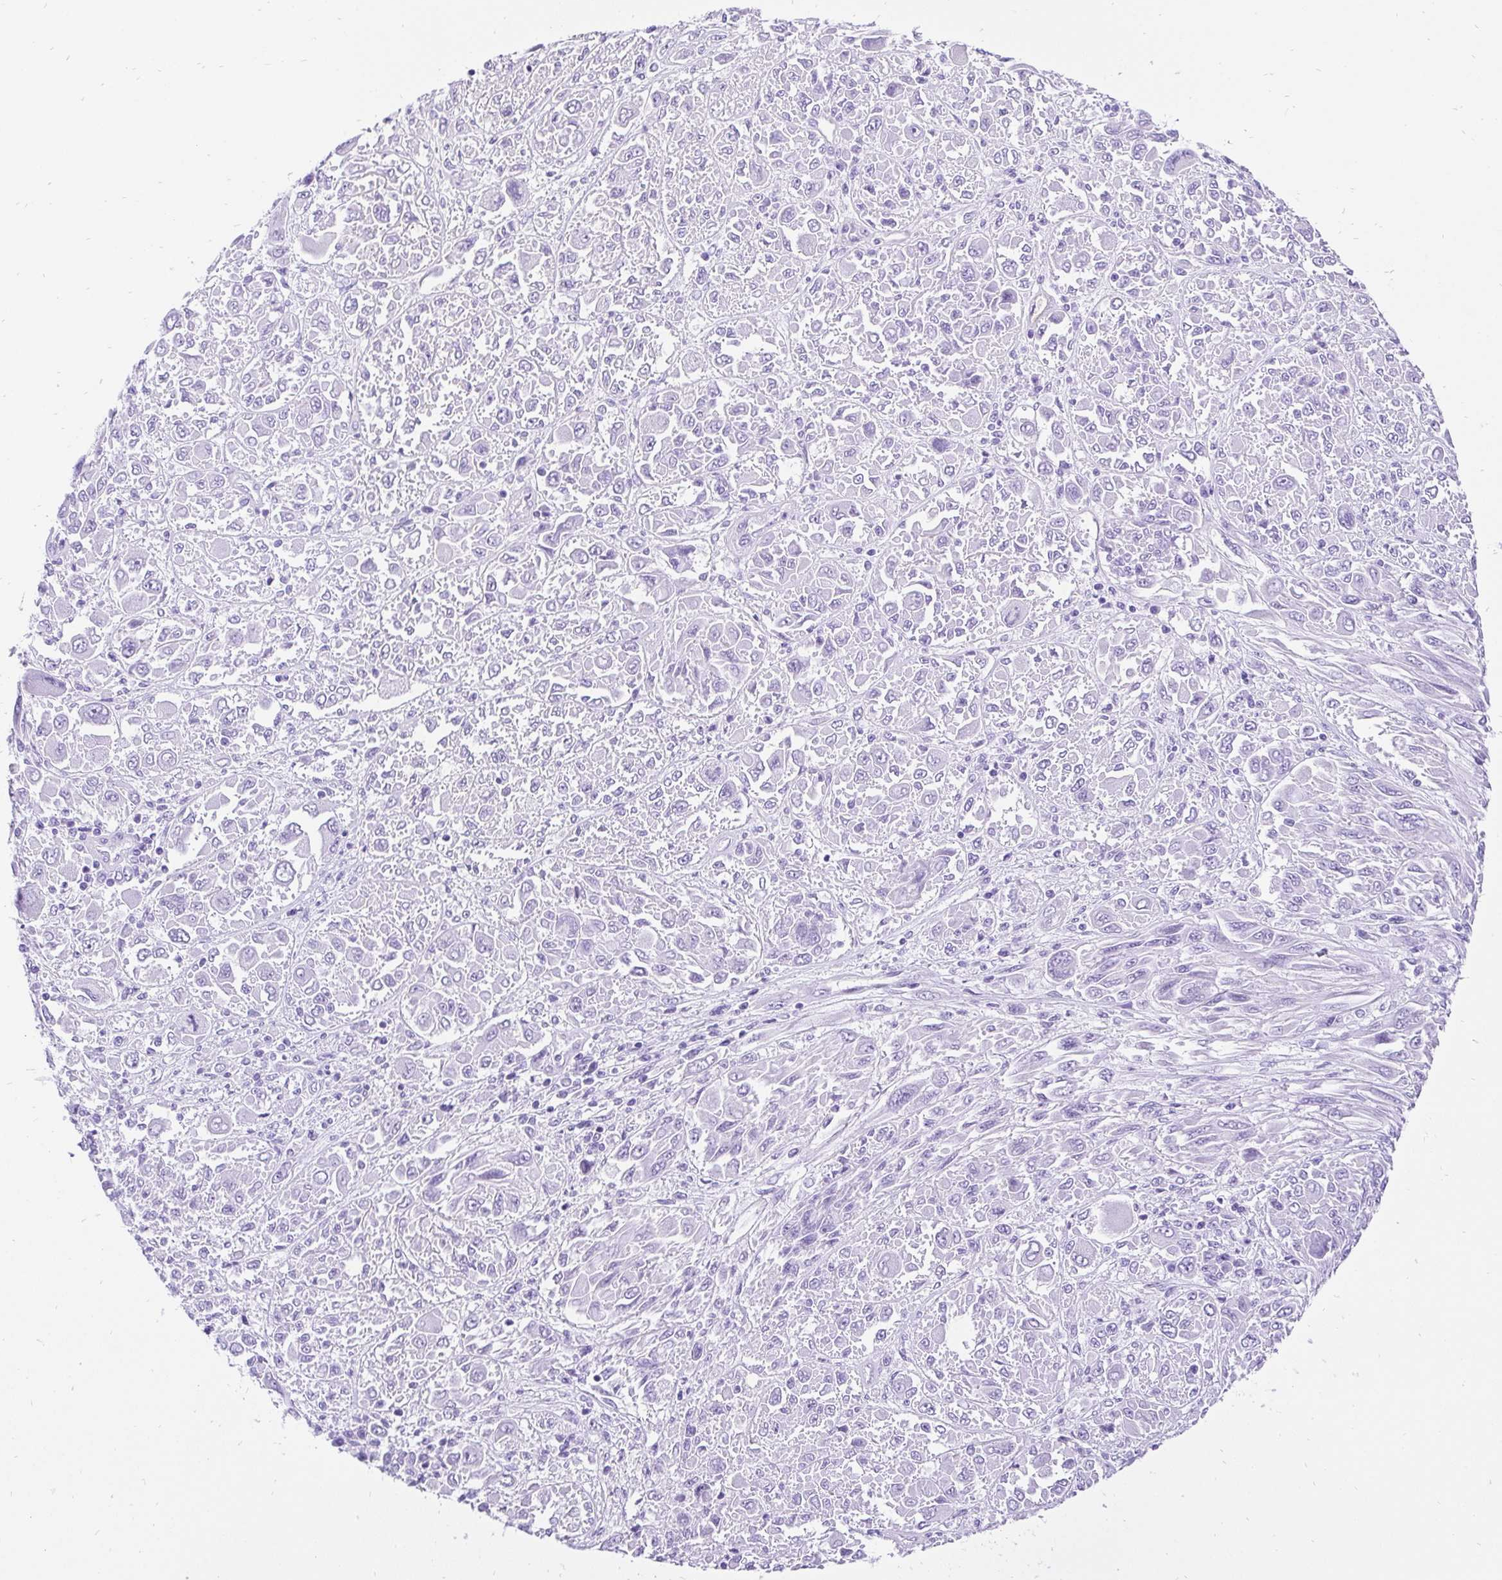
{"staining": {"intensity": "negative", "quantity": "none", "location": "none"}, "tissue": "melanoma", "cell_type": "Tumor cells", "image_type": "cancer", "snomed": [{"axis": "morphology", "description": "Malignant melanoma, NOS"}, {"axis": "topography", "description": "Skin"}], "caption": "Melanoma was stained to show a protein in brown. There is no significant expression in tumor cells. The staining is performed using DAB brown chromogen with nuclei counter-stained in using hematoxylin.", "gene": "KRT13", "patient": {"sex": "female", "age": 91}}